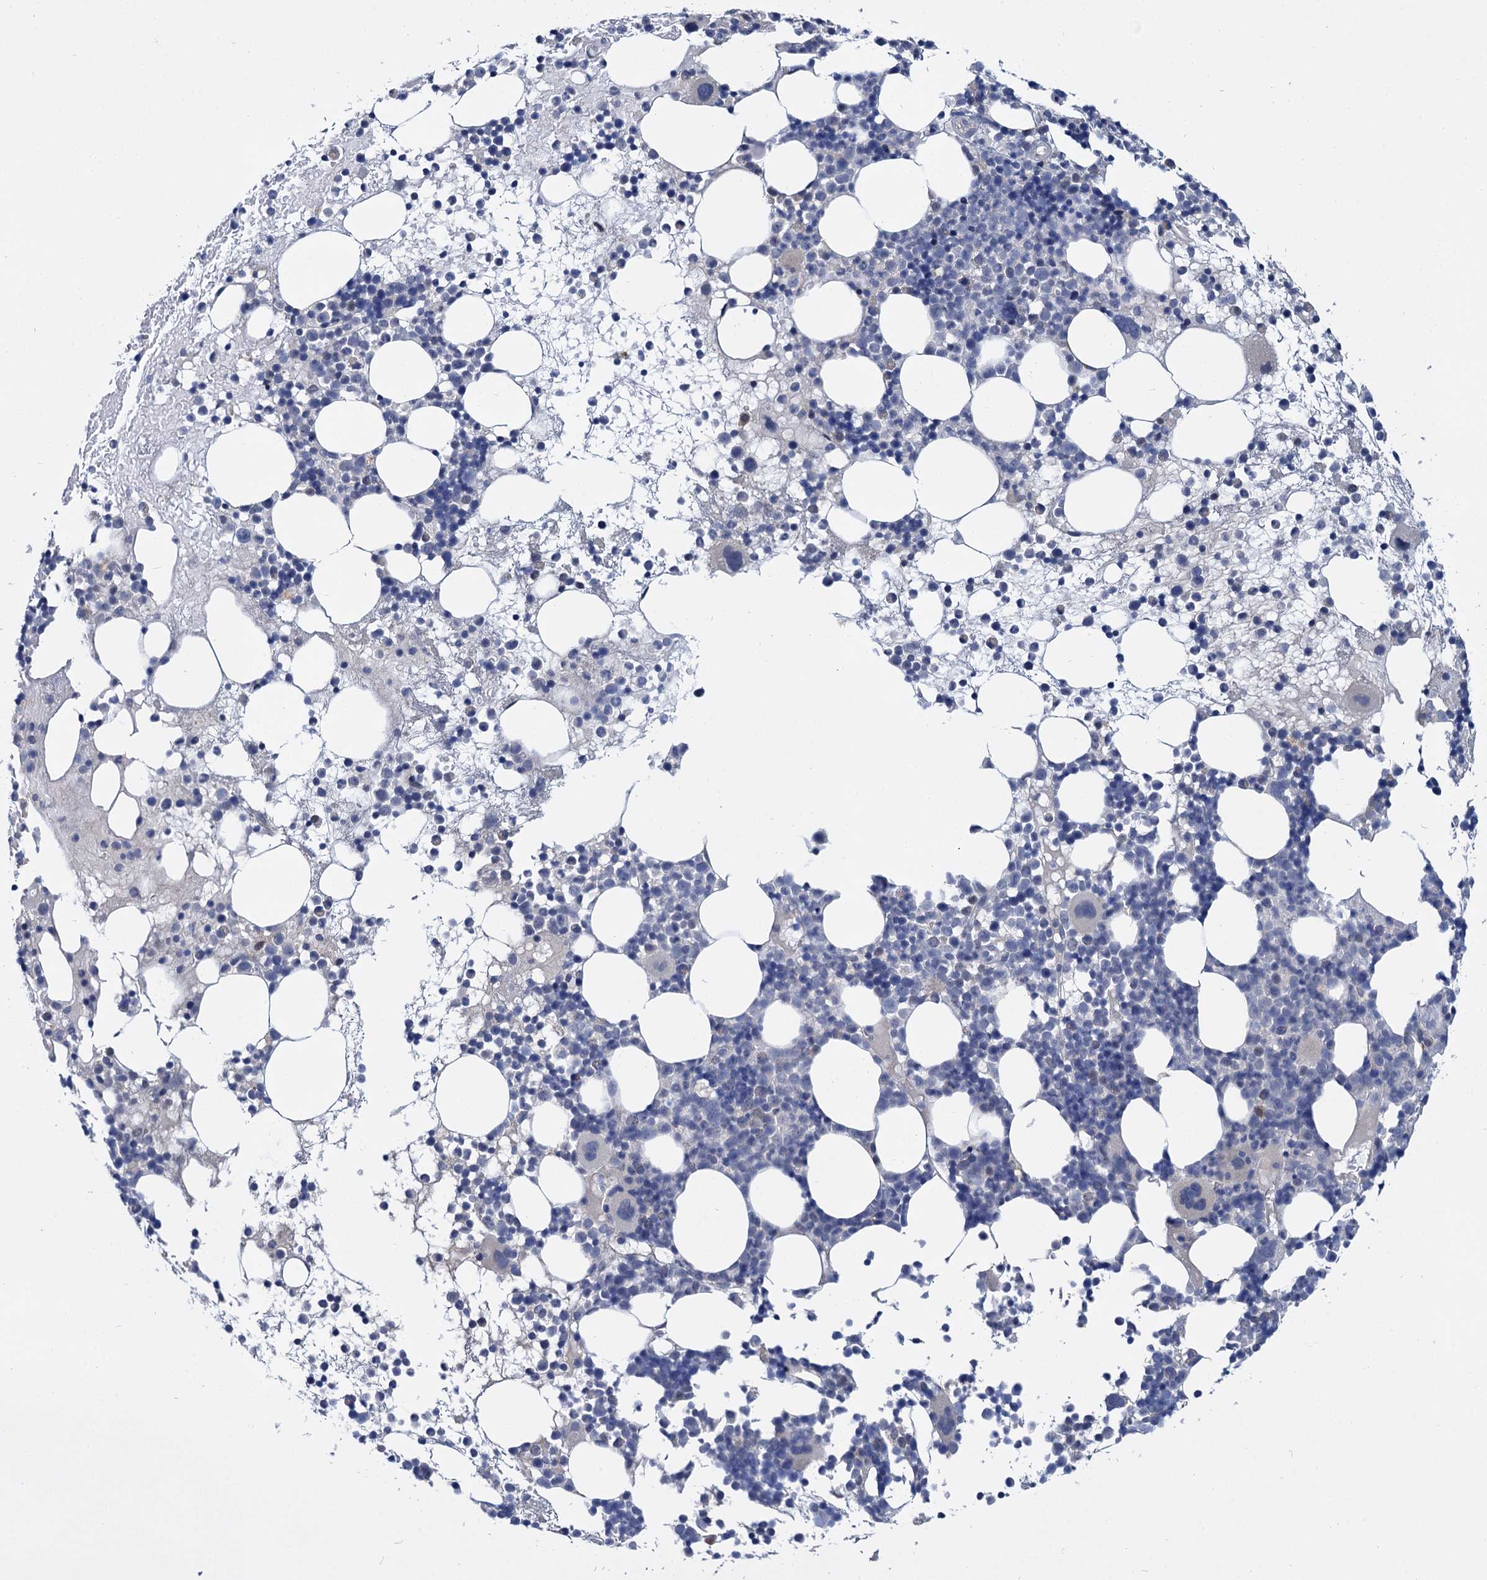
{"staining": {"intensity": "negative", "quantity": "none", "location": "none"}, "tissue": "bone marrow", "cell_type": "Hematopoietic cells", "image_type": "normal", "snomed": [{"axis": "morphology", "description": "Normal tissue, NOS"}, {"axis": "topography", "description": "Bone marrow"}], "caption": "Micrograph shows no protein positivity in hematopoietic cells of unremarkable bone marrow. Nuclei are stained in blue.", "gene": "ANKRD42", "patient": {"sex": "female", "age": 57}}